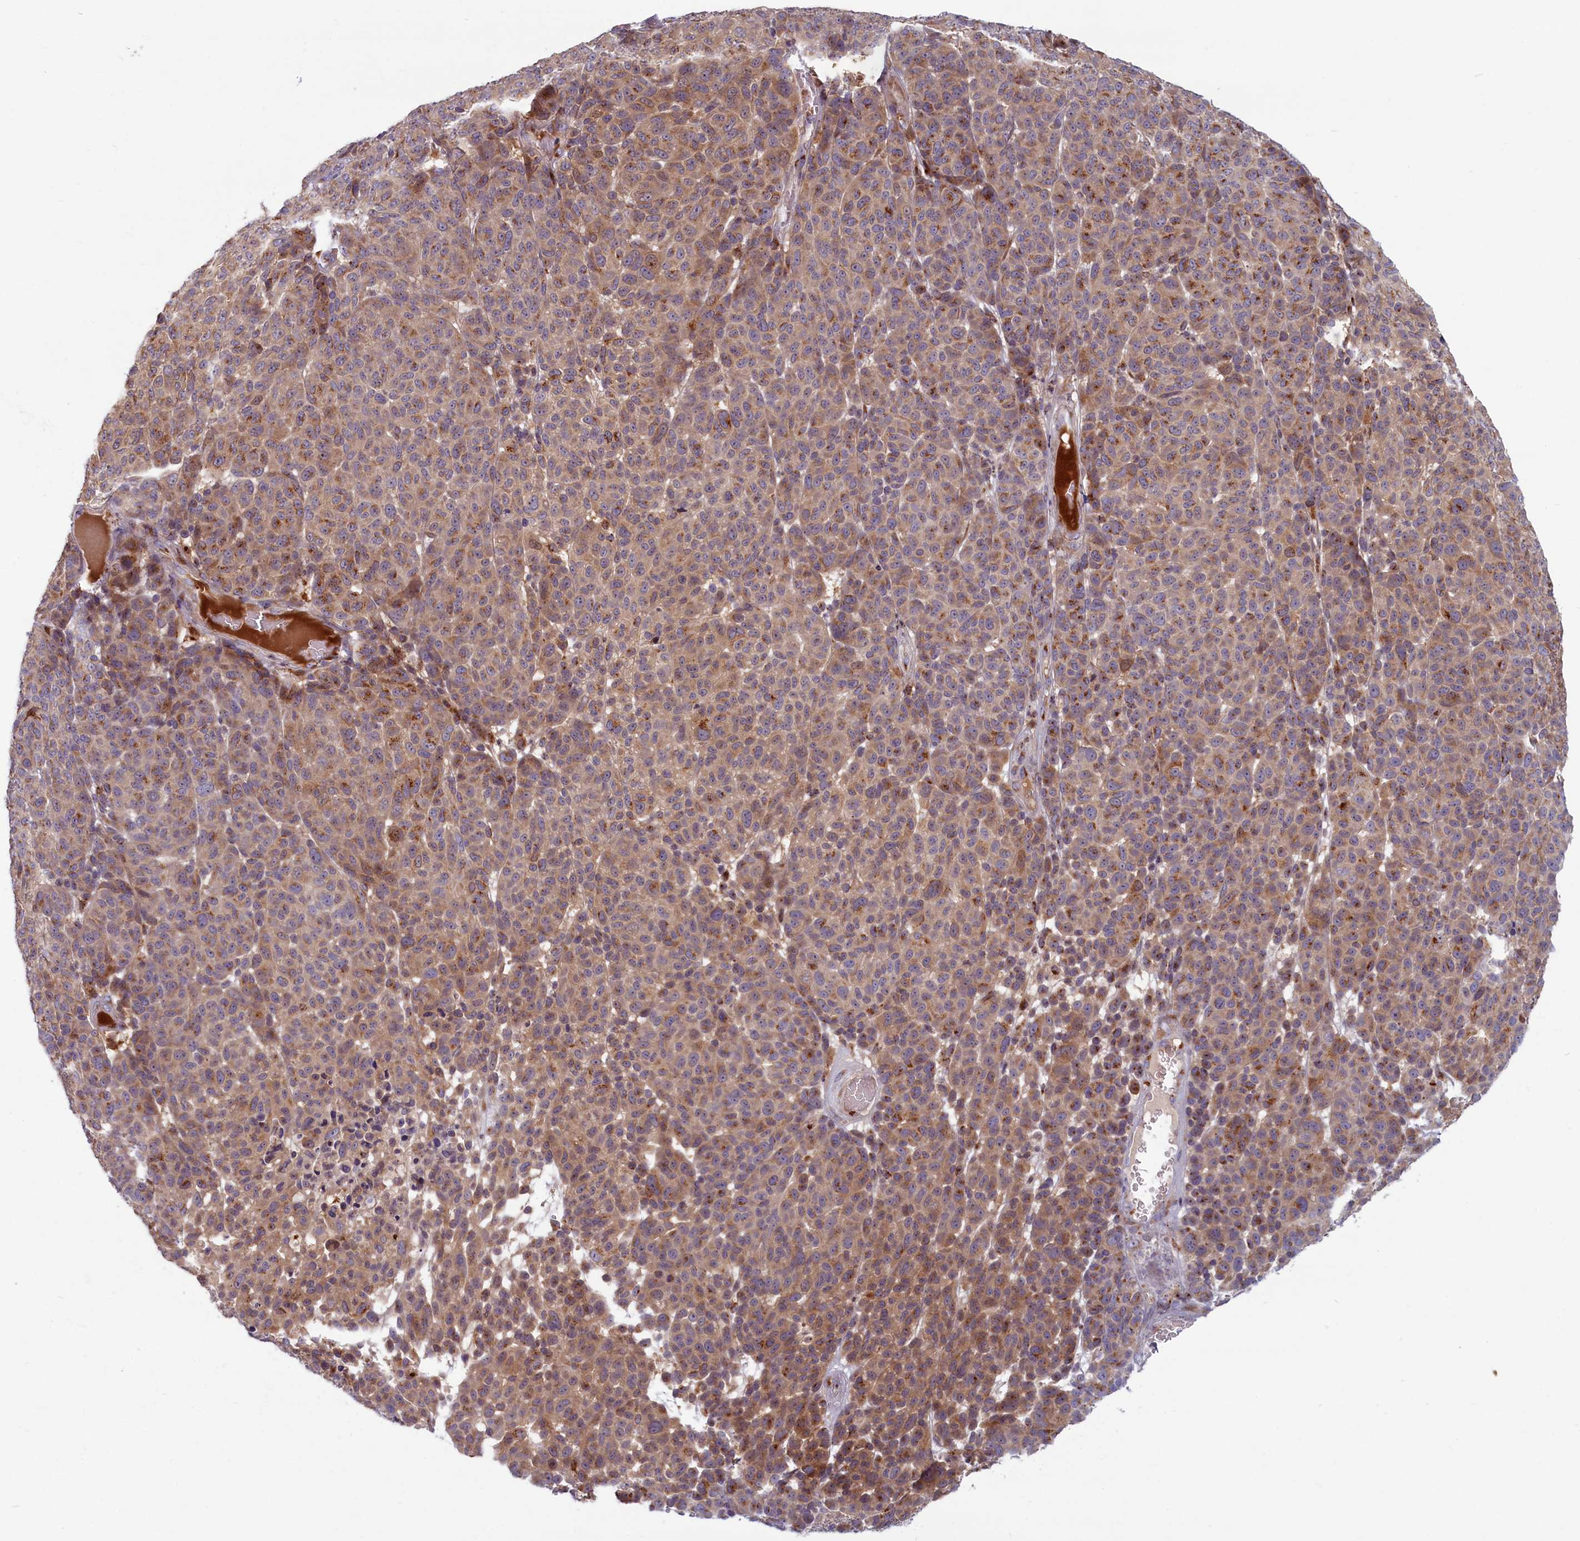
{"staining": {"intensity": "moderate", "quantity": ">75%", "location": "cytoplasmic/membranous"}, "tissue": "melanoma", "cell_type": "Tumor cells", "image_type": "cancer", "snomed": [{"axis": "morphology", "description": "Malignant melanoma, NOS"}, {"axis": "topography", "description": "Skin"}], "caption": "This image shows melanoma stained with IHC to label a protein in brown. The cytoplasmic/membranous of tumor cells show moderate positivity for the protein. Nuclei are counter-stained blue.", "gene": "BLVRB", "patient": {"sex": "male", "age": 49}}